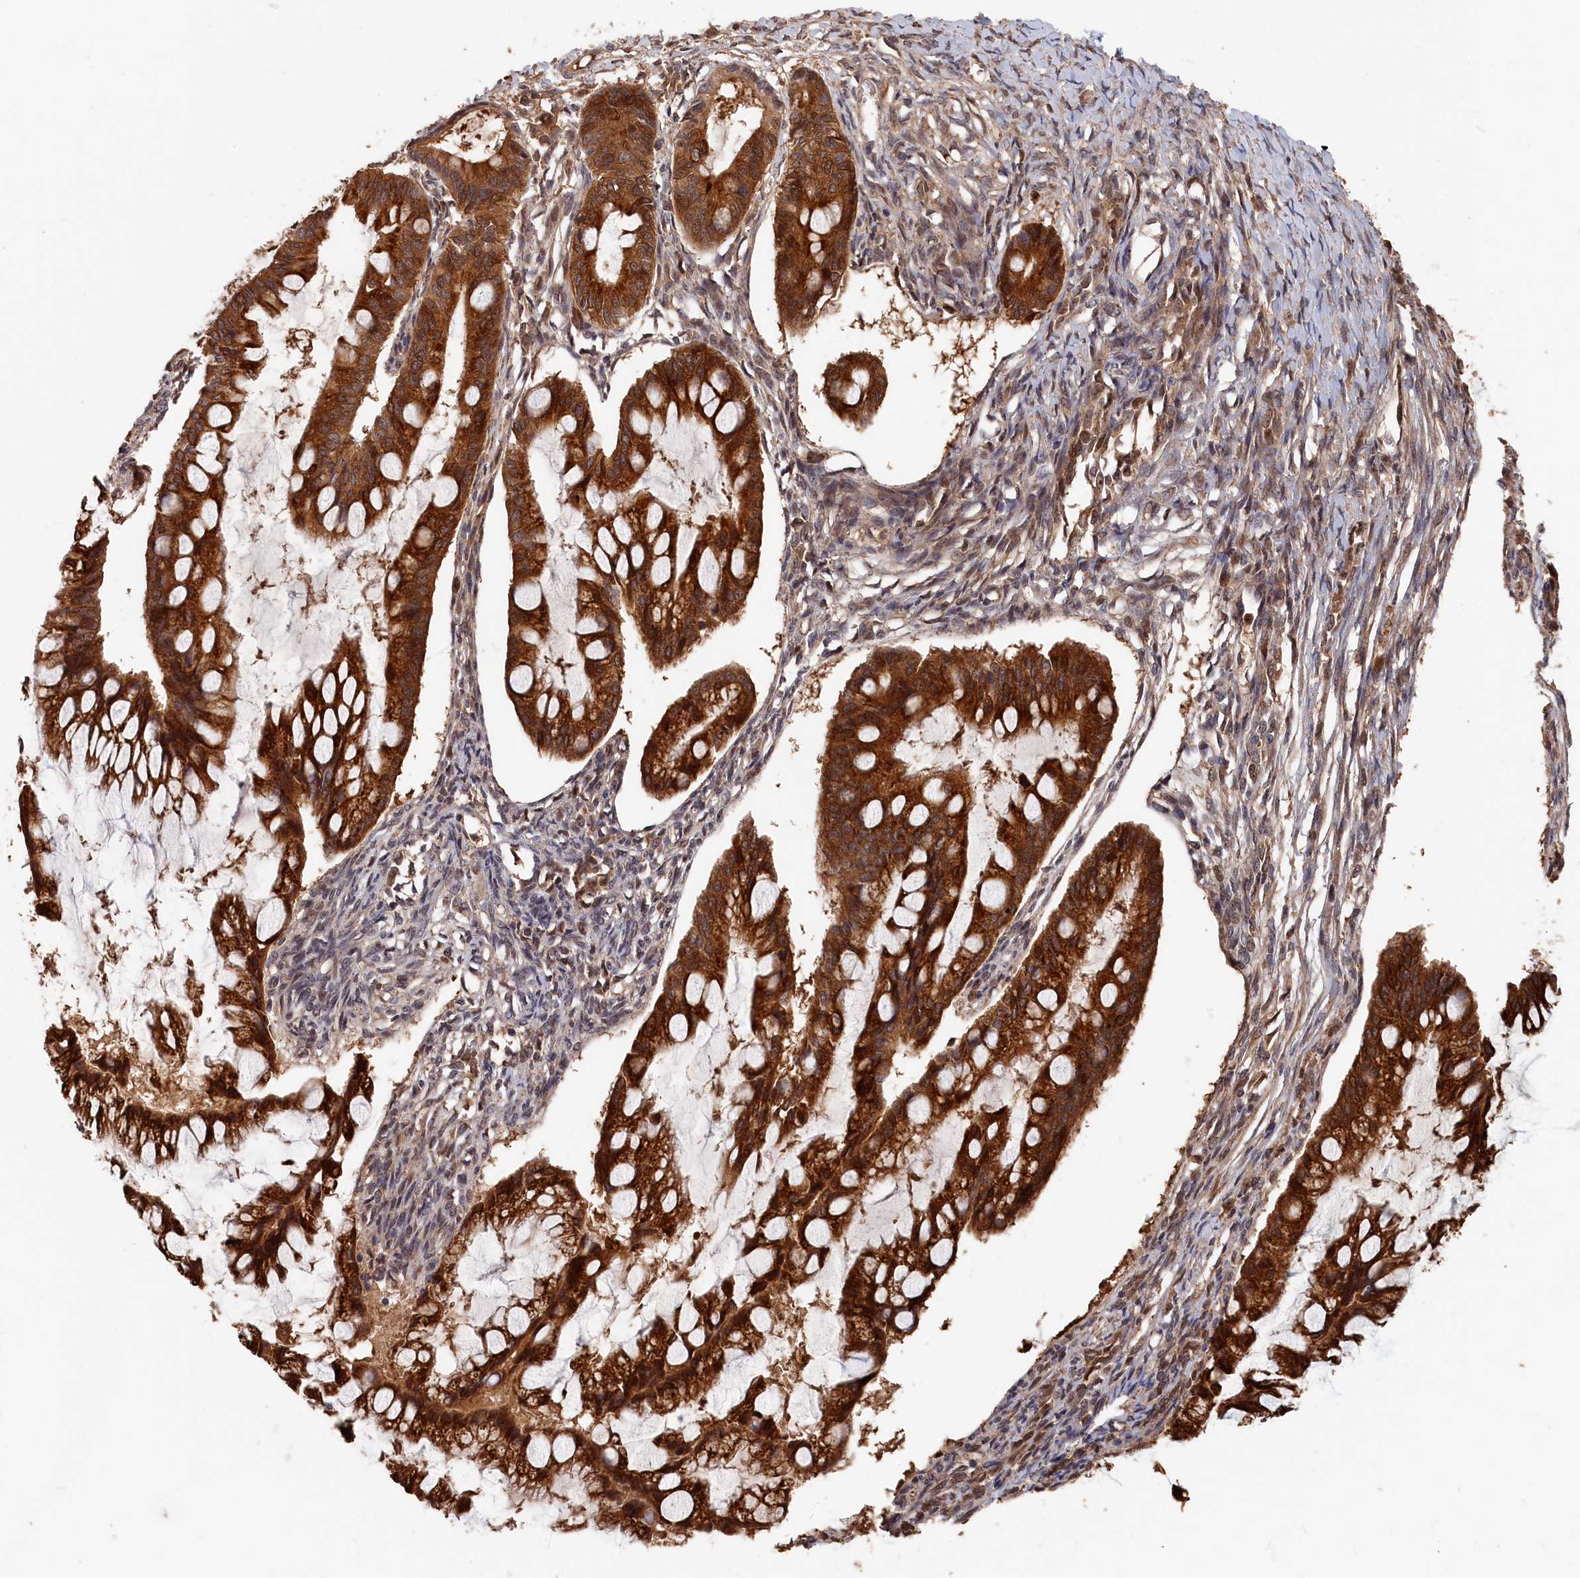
{"staining": {"intensity": "strong", "quantity": ">75%", "location": "cytoplasmic/membranous"}, "tissue": "ovarian cancer", "cell_type": "Tumor cells", "image_type": "cancer", "snomed": [{"axis": "morphology", "description": "Cystadenocarcinoma, mucinous, NOS"}, {"axis": "topography", "description": "Ovary"}], "caption": "Ovarian cancer (mucinous cystadenocarcinoma) stained for a protein (brown) displays strong cytoplasmic/membranous positive staining in approximately >75% of tumor cells.", "gene": "RMI2", "patient": {"sex": "female", "age": 73}}